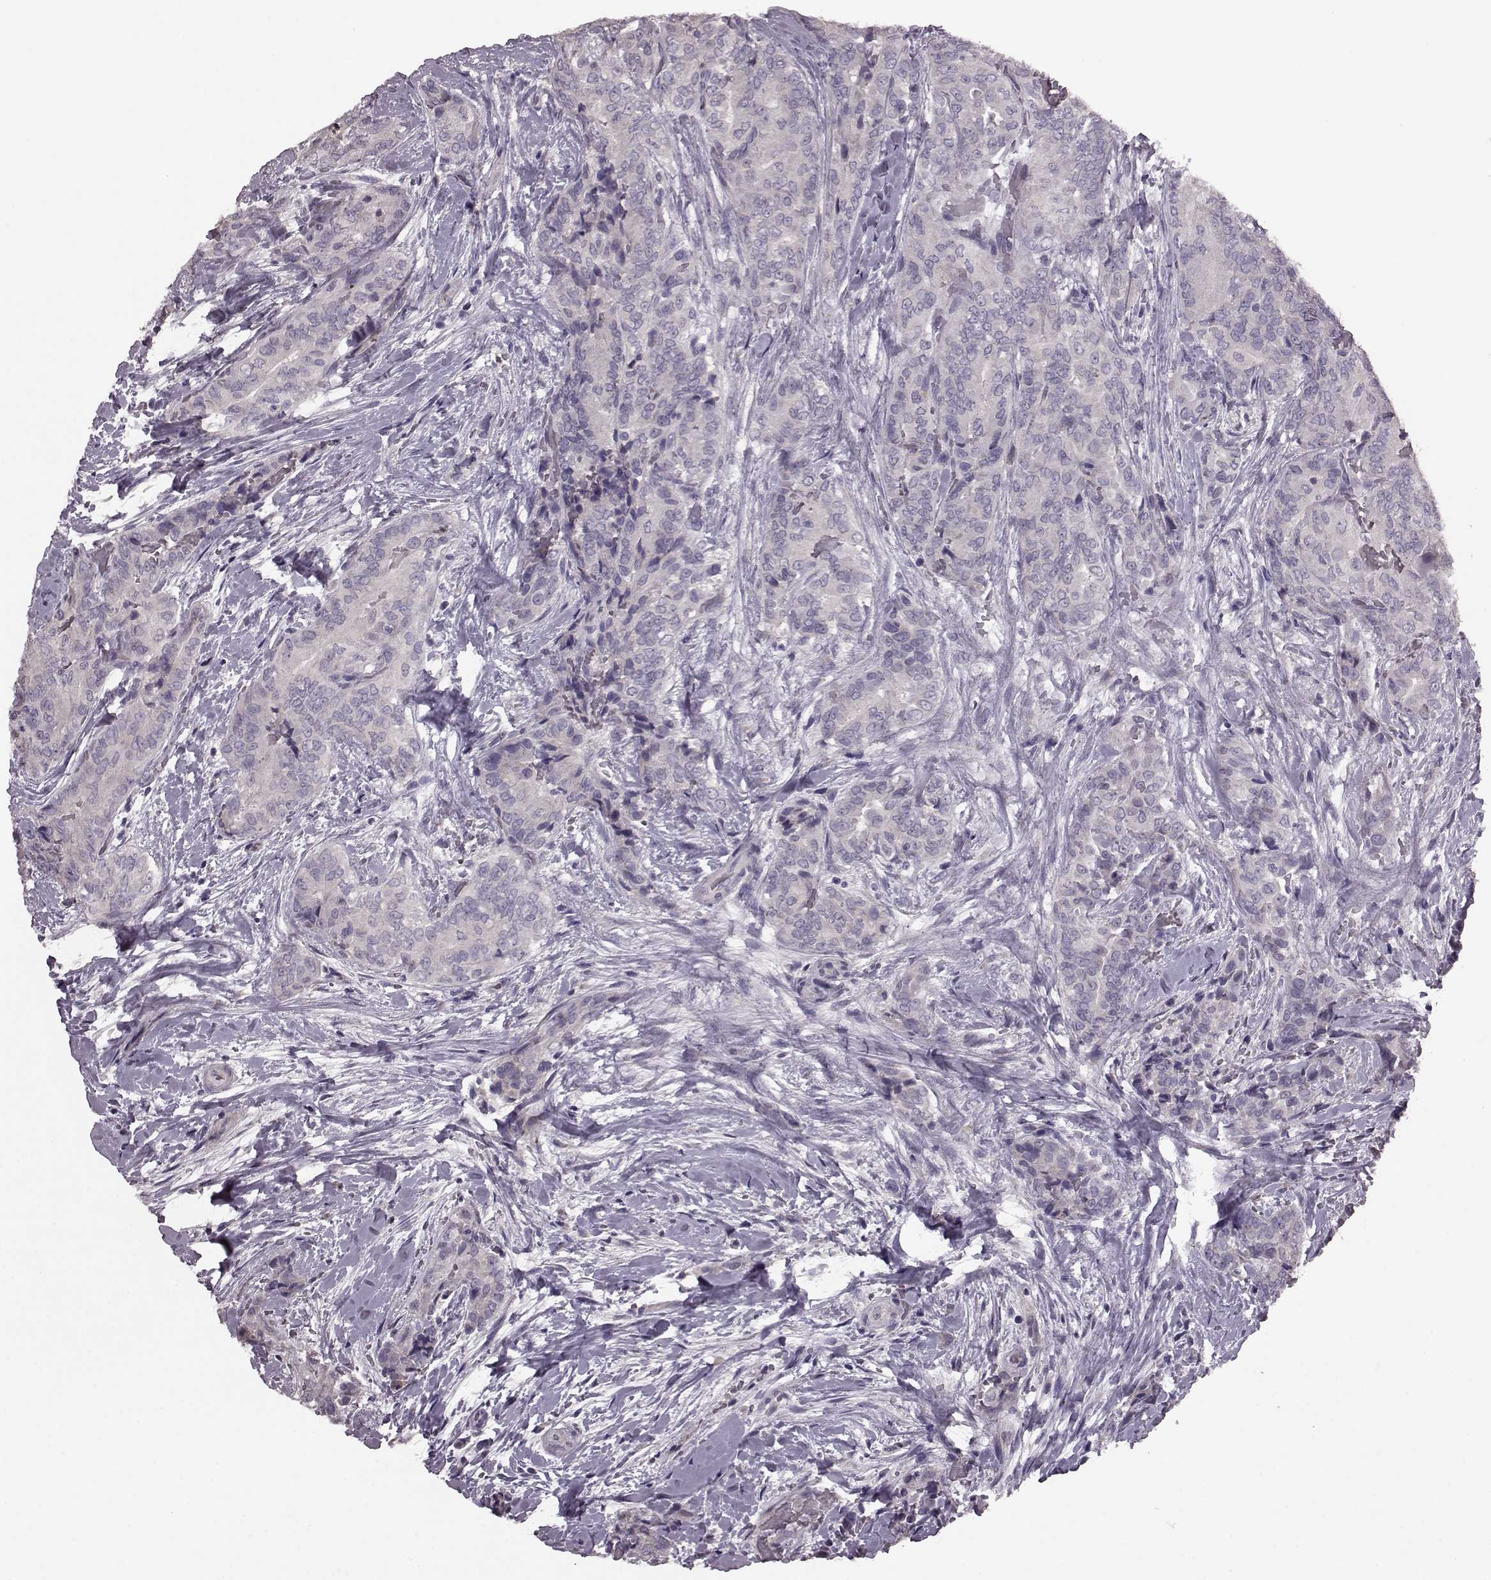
{"staining": {"intensity": "negative", "quantity": "none", "location": "none"}, "tissue": "thyroid cancer", "cell_type": "Tumor cells", "image_type": "cancer", "snomed": [{"axis": "morphology", "description": "Papillary adenocarcinoma, NOS"}, {"axis": "topography", "description": "Thyroid gland"}], "caption": "Thyroid cancer (papillary adenocarcinoma) was stained to show a protein in brown. There is no significant positivity in tumor cells.", "gene": "SLC52A3", "patient": {"sex": "male", "age": 61}}